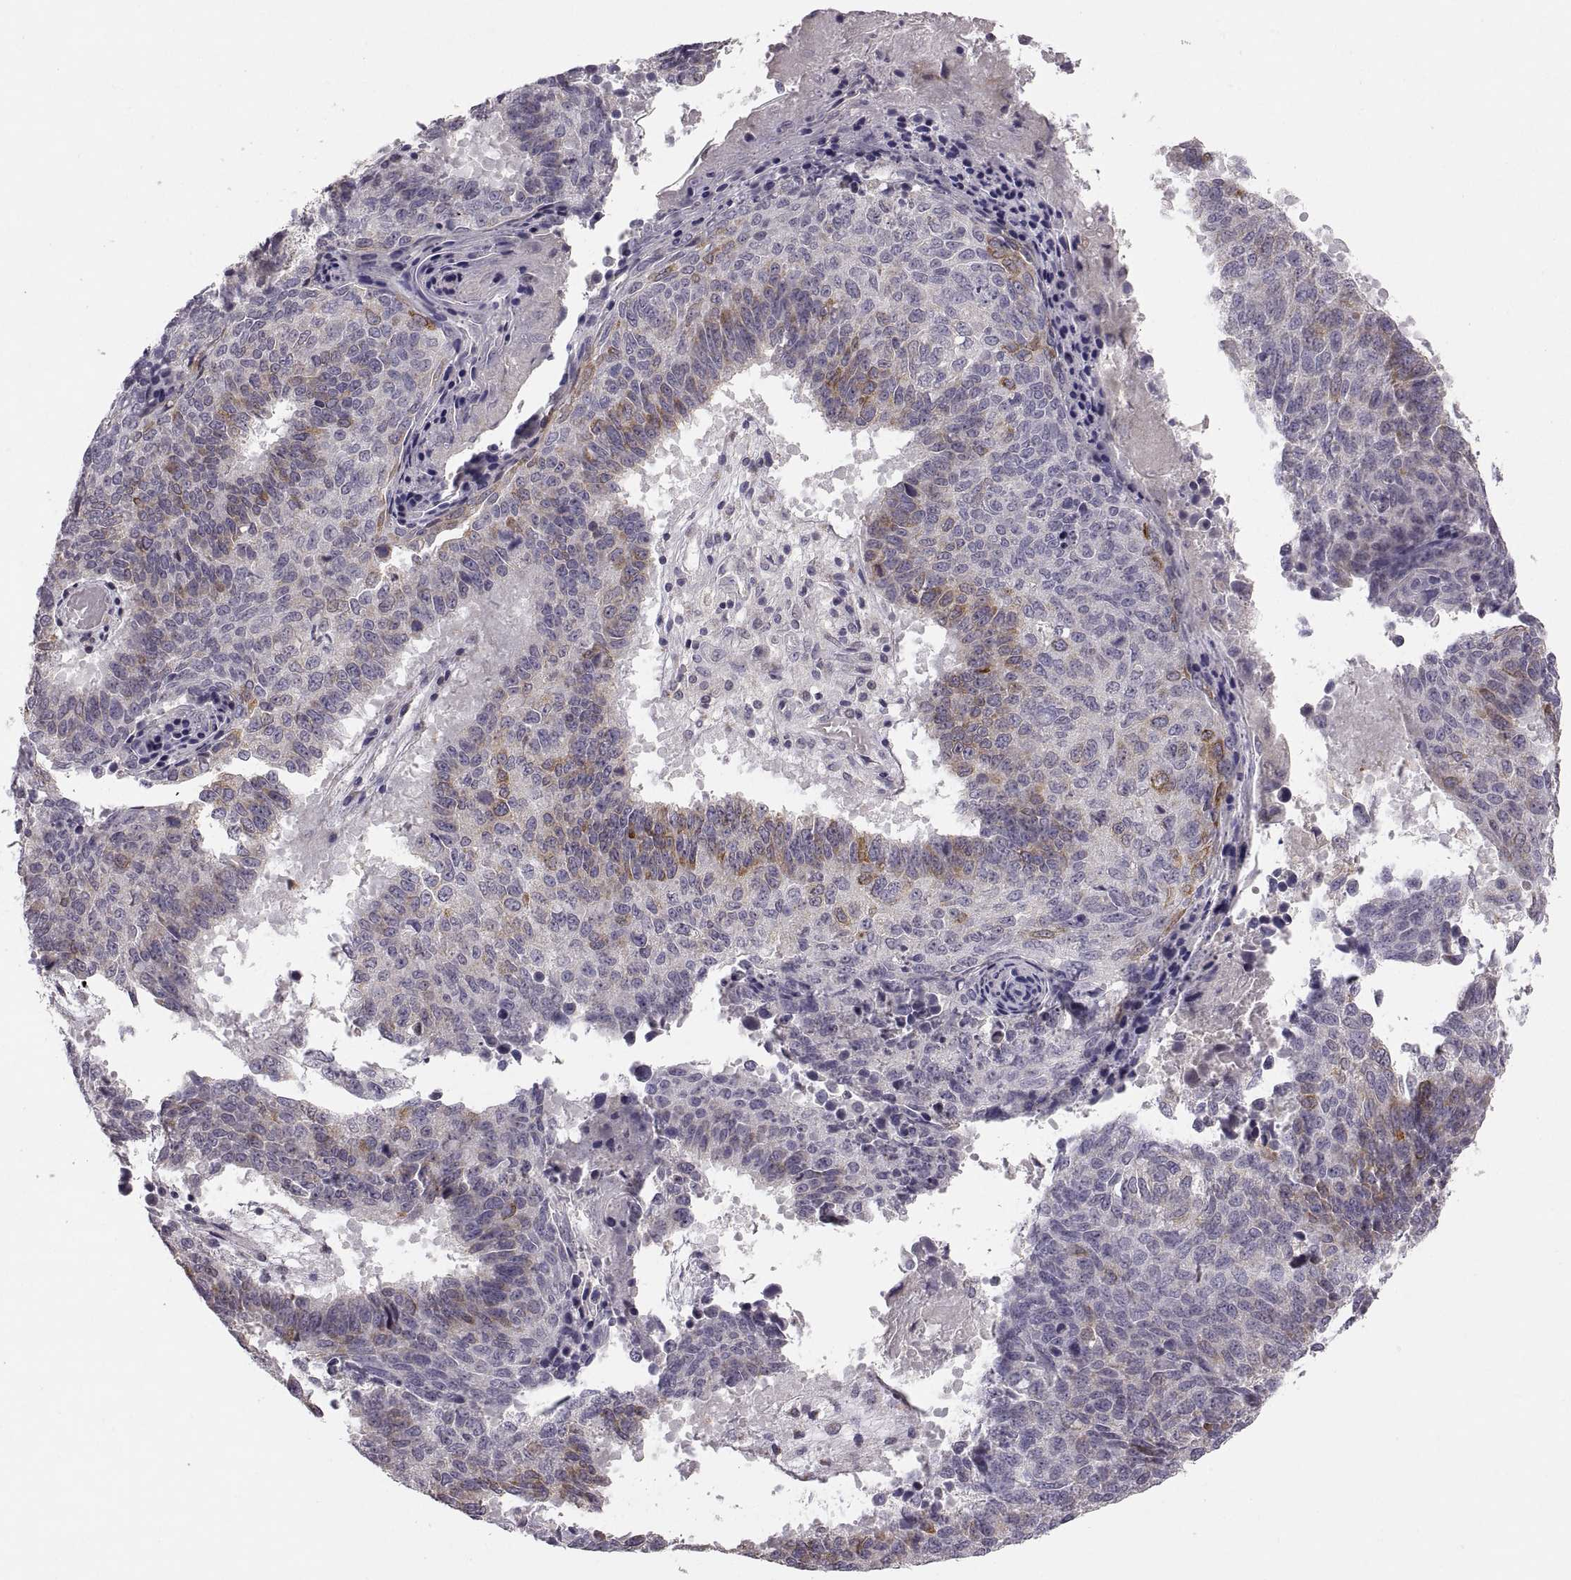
{"staining": {"intensity": "strong", "quantity": "<25%", "location": "cytoplasmic/membranous"}, "tissue": "lung cancer", "cell_type": "Tumor cells", "image_type": "cancer", "snomed": [{"axis": "morphology", "description": "Squamous cell carcinoma, NOS"}, {"axis": "topography", "description": "Lung"}], "caption": "The image reveals a brown stain indicating the presence of a protein in the cytoplasmic/membranous of tumor cells in lung cancer (squamous cell carcinoma). (DAB (3,3'-diaminobenzidine) IHC with brightfield microscopy, high magnification).", "gene": "HMGCR", "patient": {"sex": "male", "age": 73}}